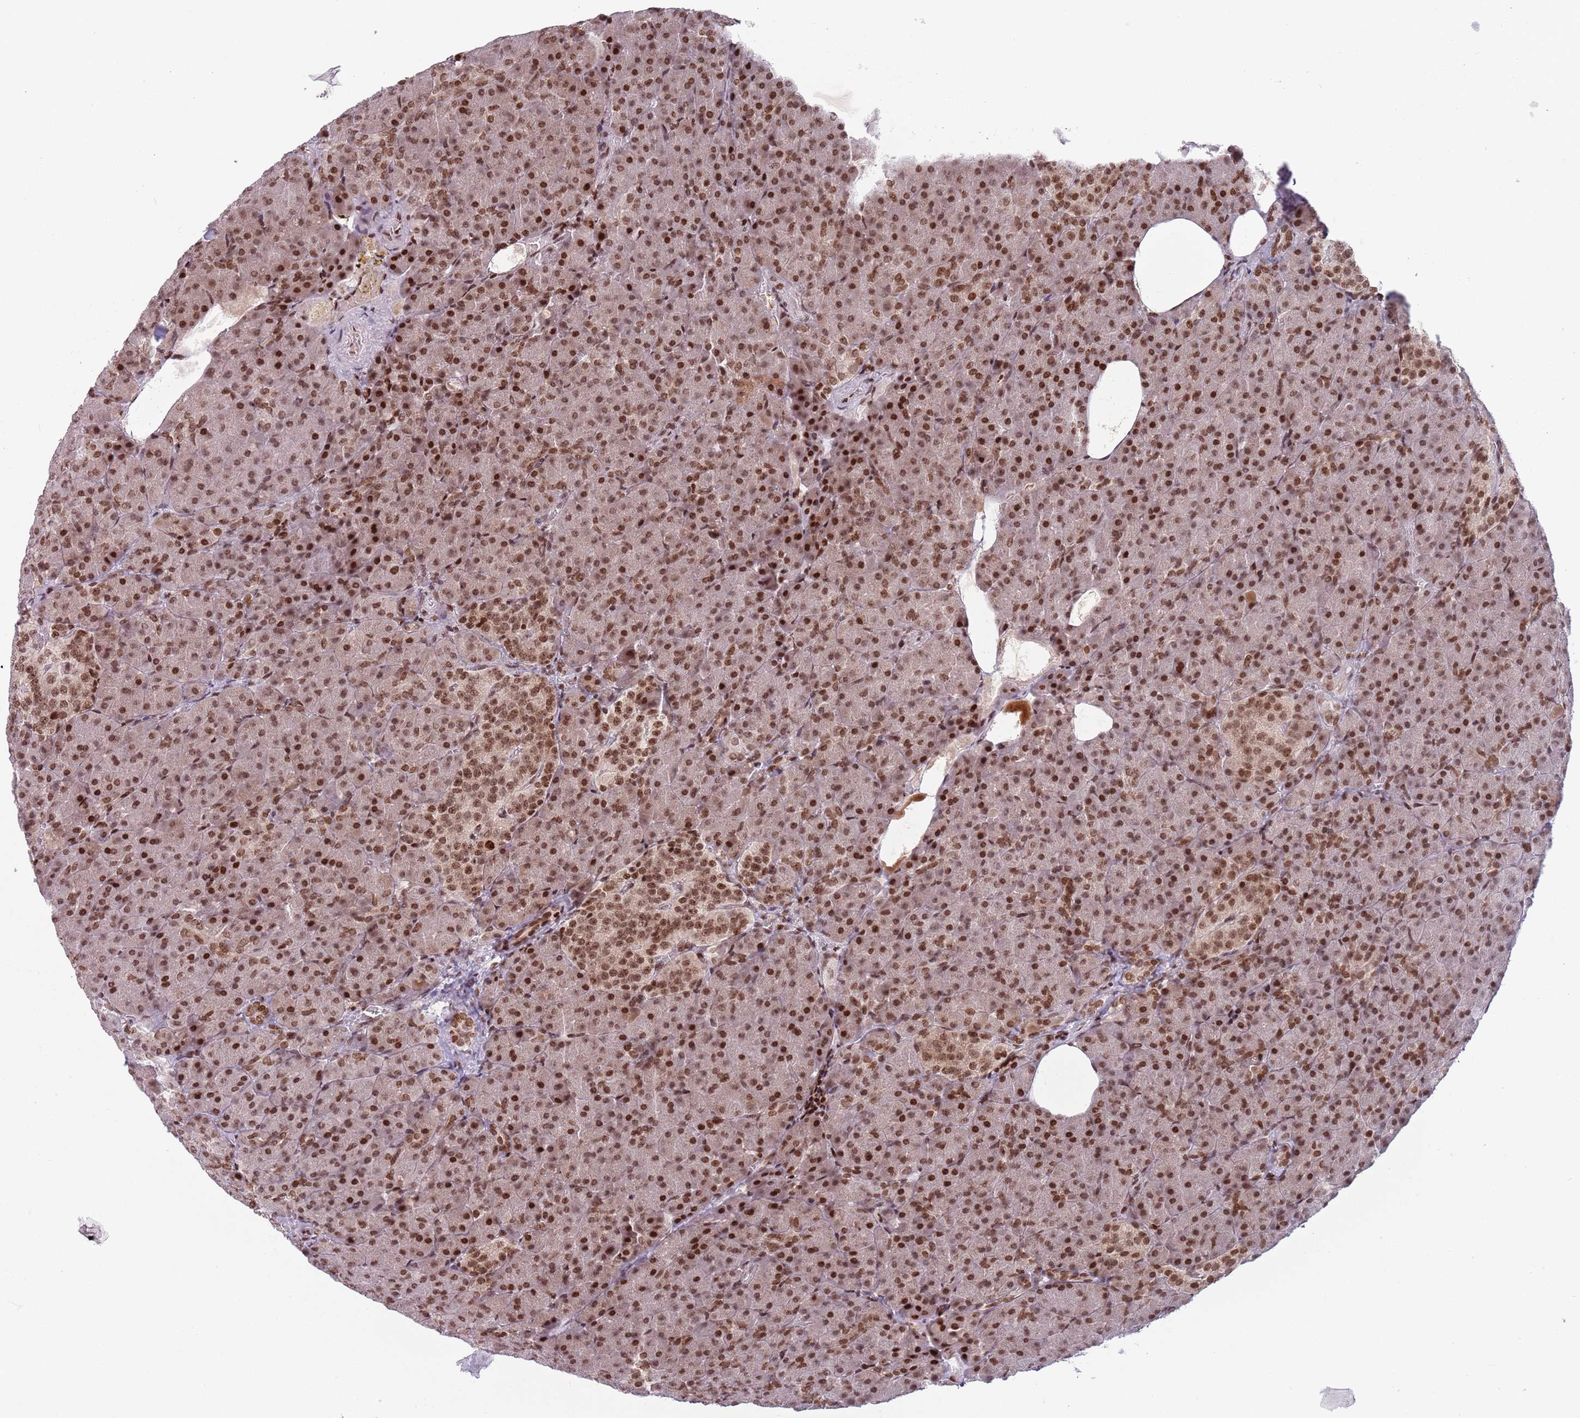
{"staining": {"intensity": "strong", "quantity": "25%-75%", "location": "nuclear"}, "tissue": "pancreas", "cell_type": "Exocrine glandular cells", "image_type": "normal", "snomed": [{"axis": "morphology", "description": "Normal tissue, NOS"}, {"axis": "topography", "description": "Pancreas"}], "caption": "Protein staining shows strong nuclear expression in about 25%-75% of exocrine glandular cells in normal pancreas. The protein is shown in brown color, while the nuclei are stained blue.", "gene": "SH3RF3", "patient": {"sex": "female", "age": 74}}